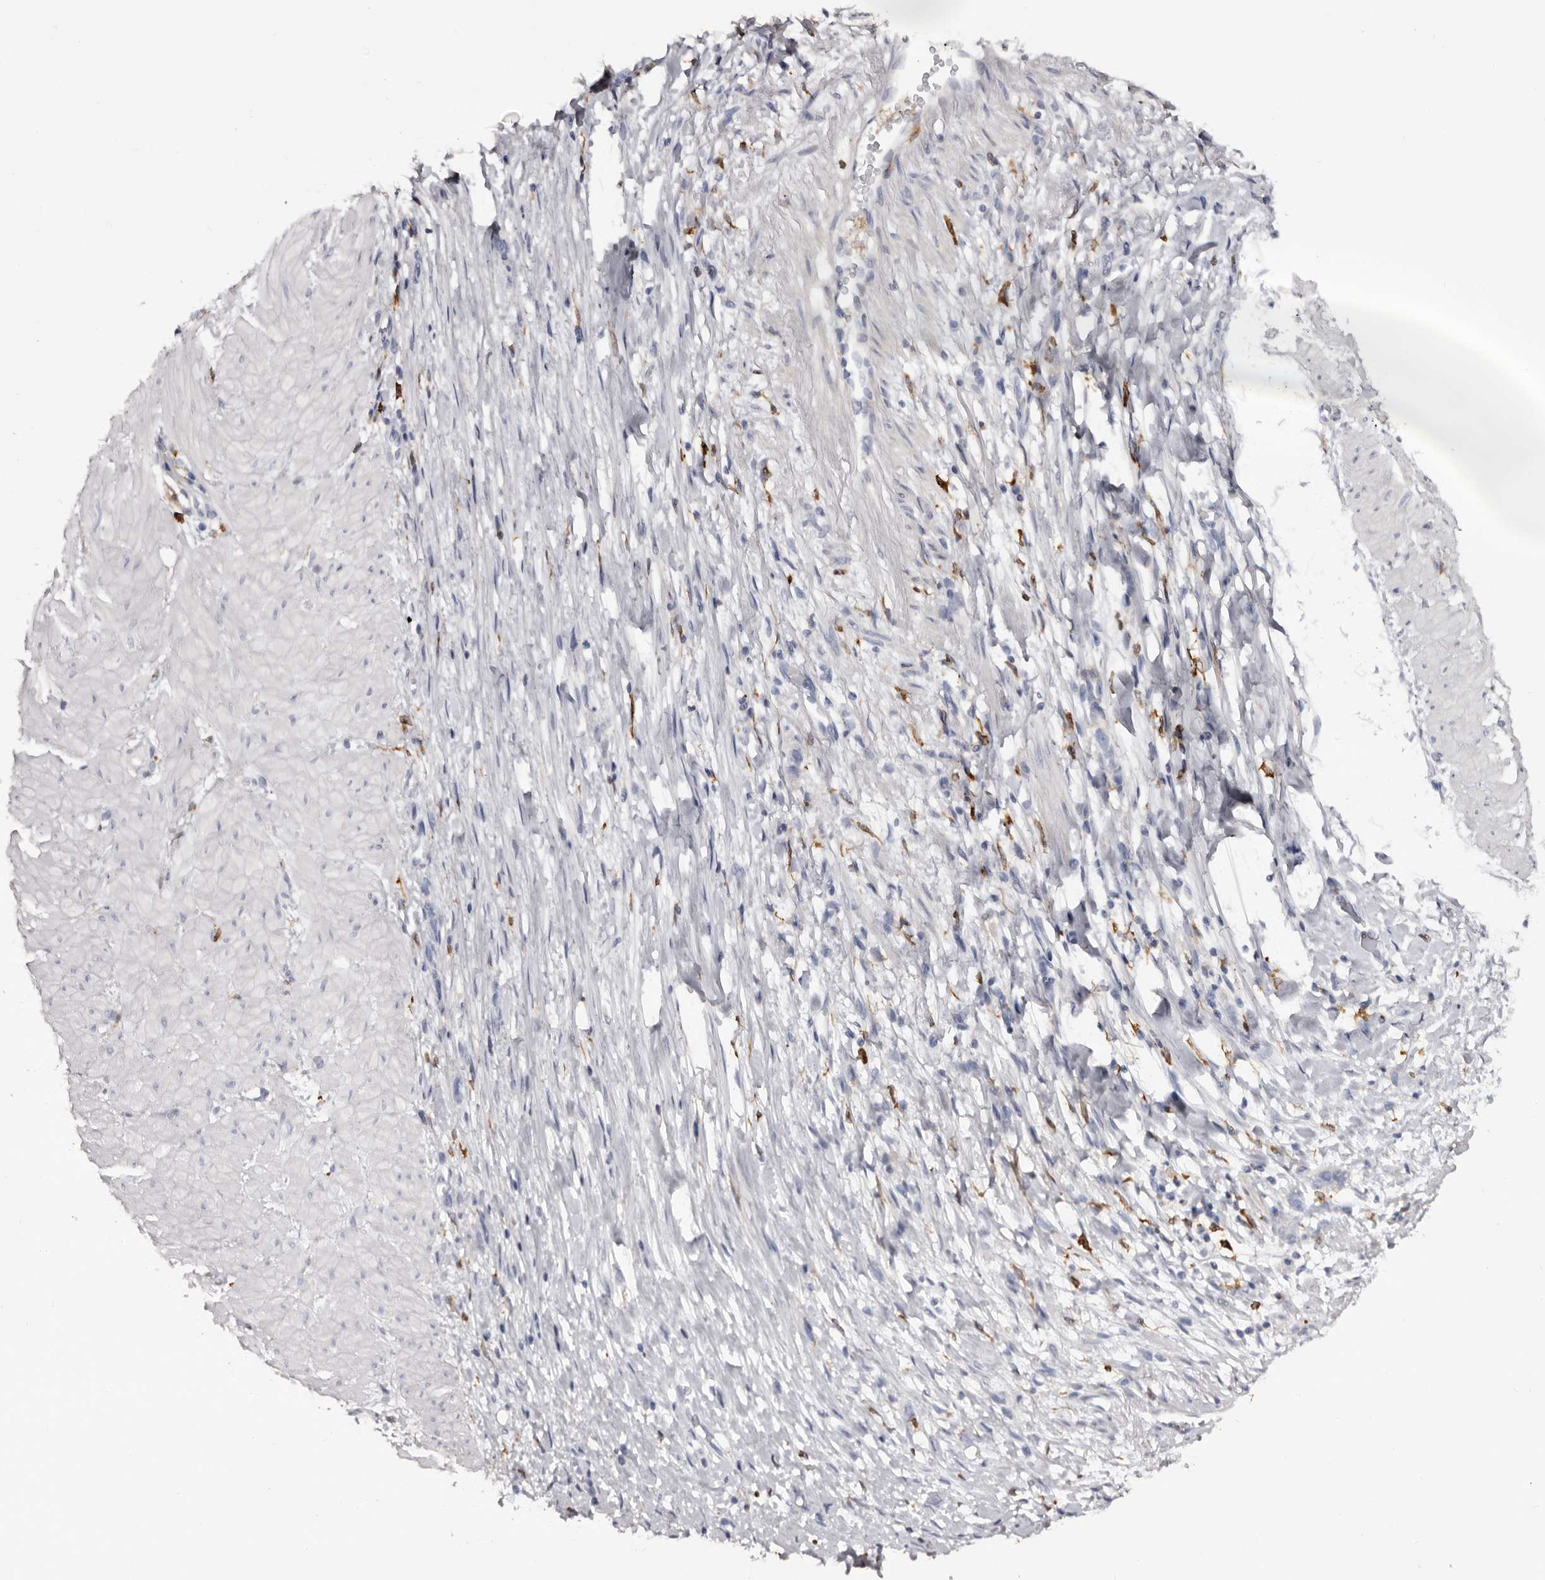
{"staining": {"intensity": "negative", "quantity": "none", "location": "none"}, "tissue": "stomach cancer", "cell_type": "Tumor cells", "image_type": "cancer", "snomed": [{"axis": "morphology", "description": "Adenocarcinoma, NOS"}, {"axis": "topography", "description": "Stomach"}], "caption": "Protein analysis of stomach cancer (adenocarcinoma) exhibits no significant staining in tumor cells. Brightfield microscopy of immunohistochemistry stained with DAB (brown) and hematoxylin (blue), captured at high magnification.", "gene": "TNNI1", "patient": {"sex": "female", "age": 76}}